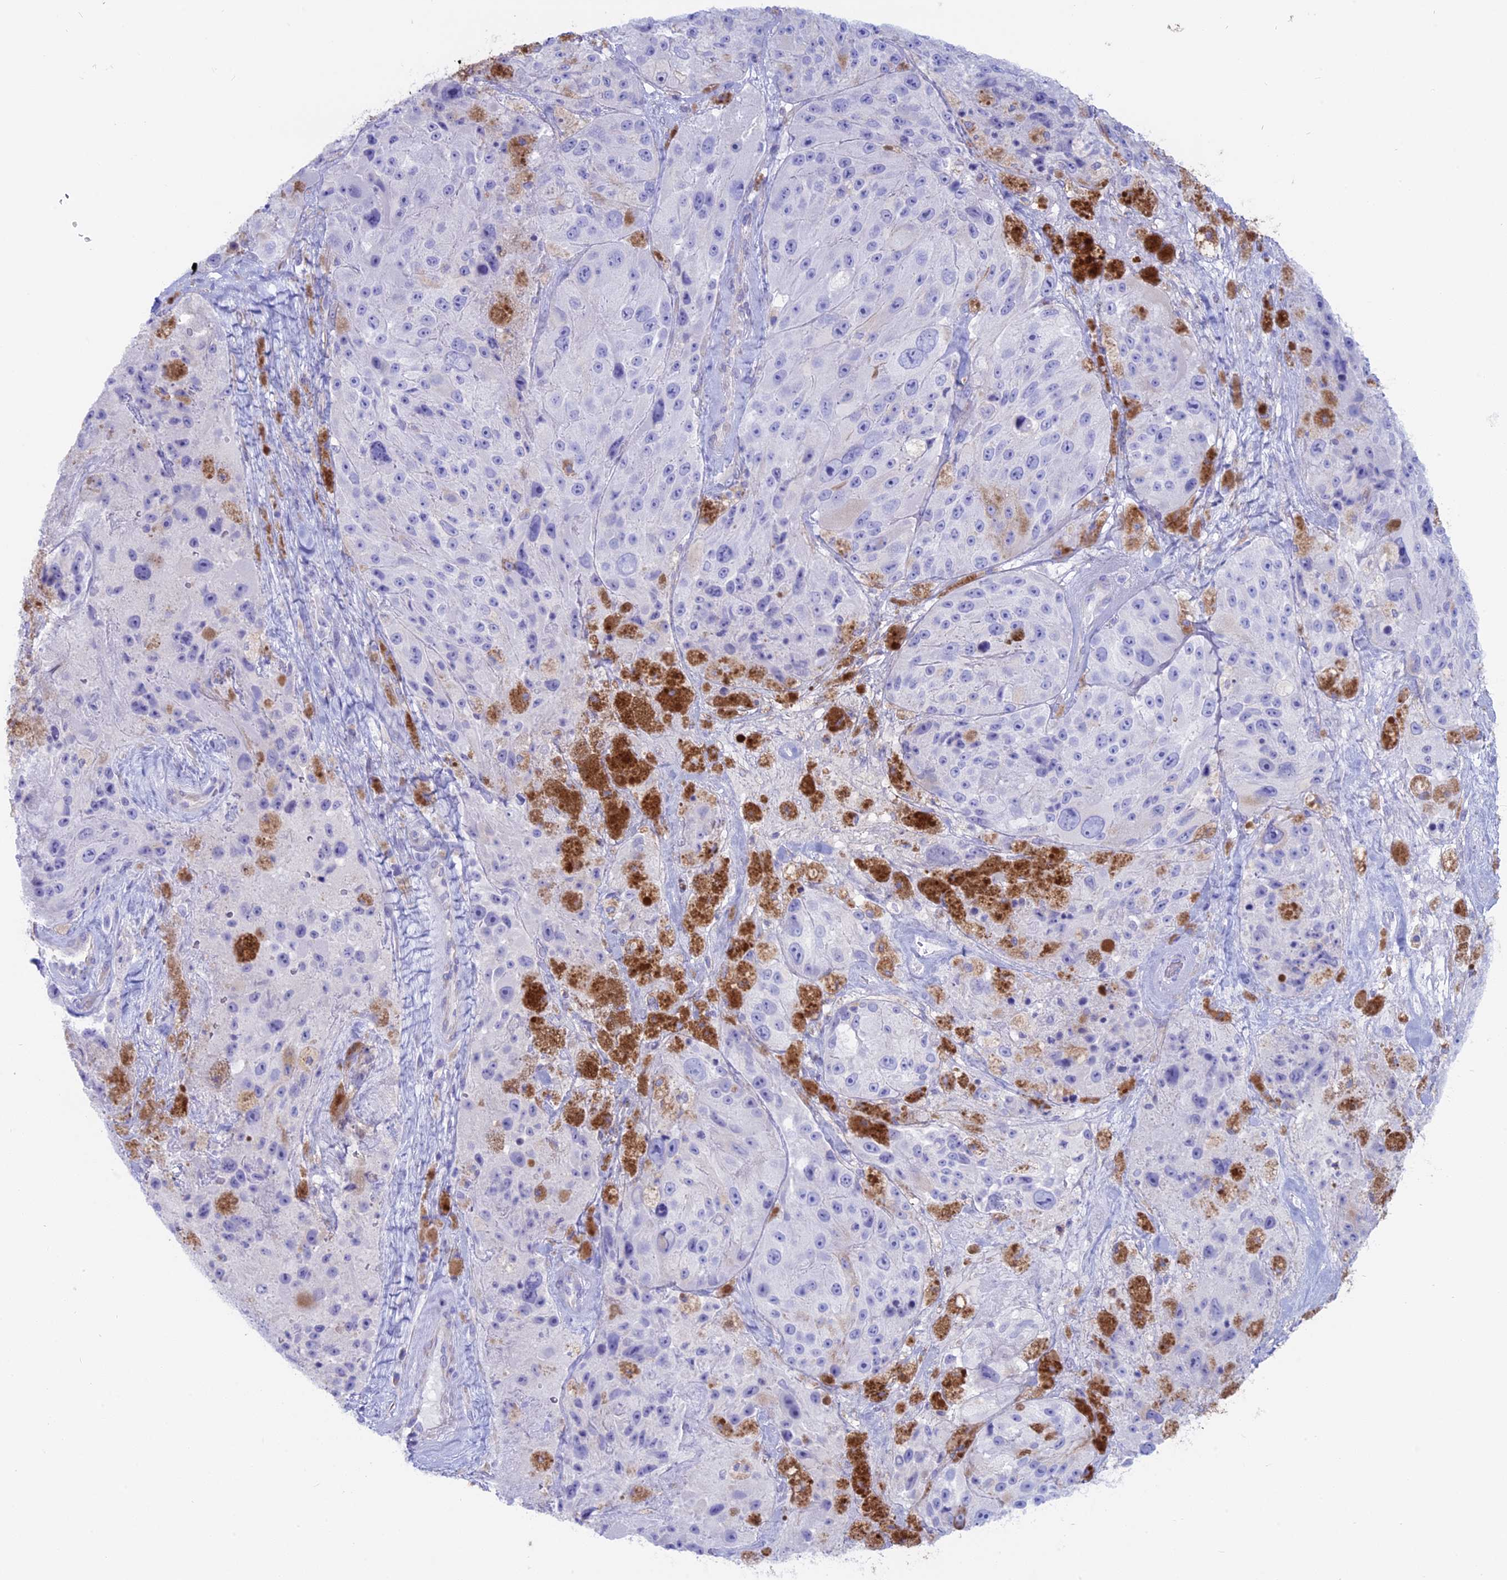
{"staining": {"intensity": "negative", "quantity": "none", "location": "none"}, "tissue": "melanoma", "cell_type": "Tumor cells", "image_type": "cancer", "snomed": [{"axis": "morphology", "description": "Malignant melanoma, Metastatic site"}, {"axis": "topography", "description": "Lymph node"}], "caption": "Tumor cells show no significant positivity in malignant melanoma (metastatic site).", "gene": "OR2AE1", "patient": {"sex": "male", "age": 62}}